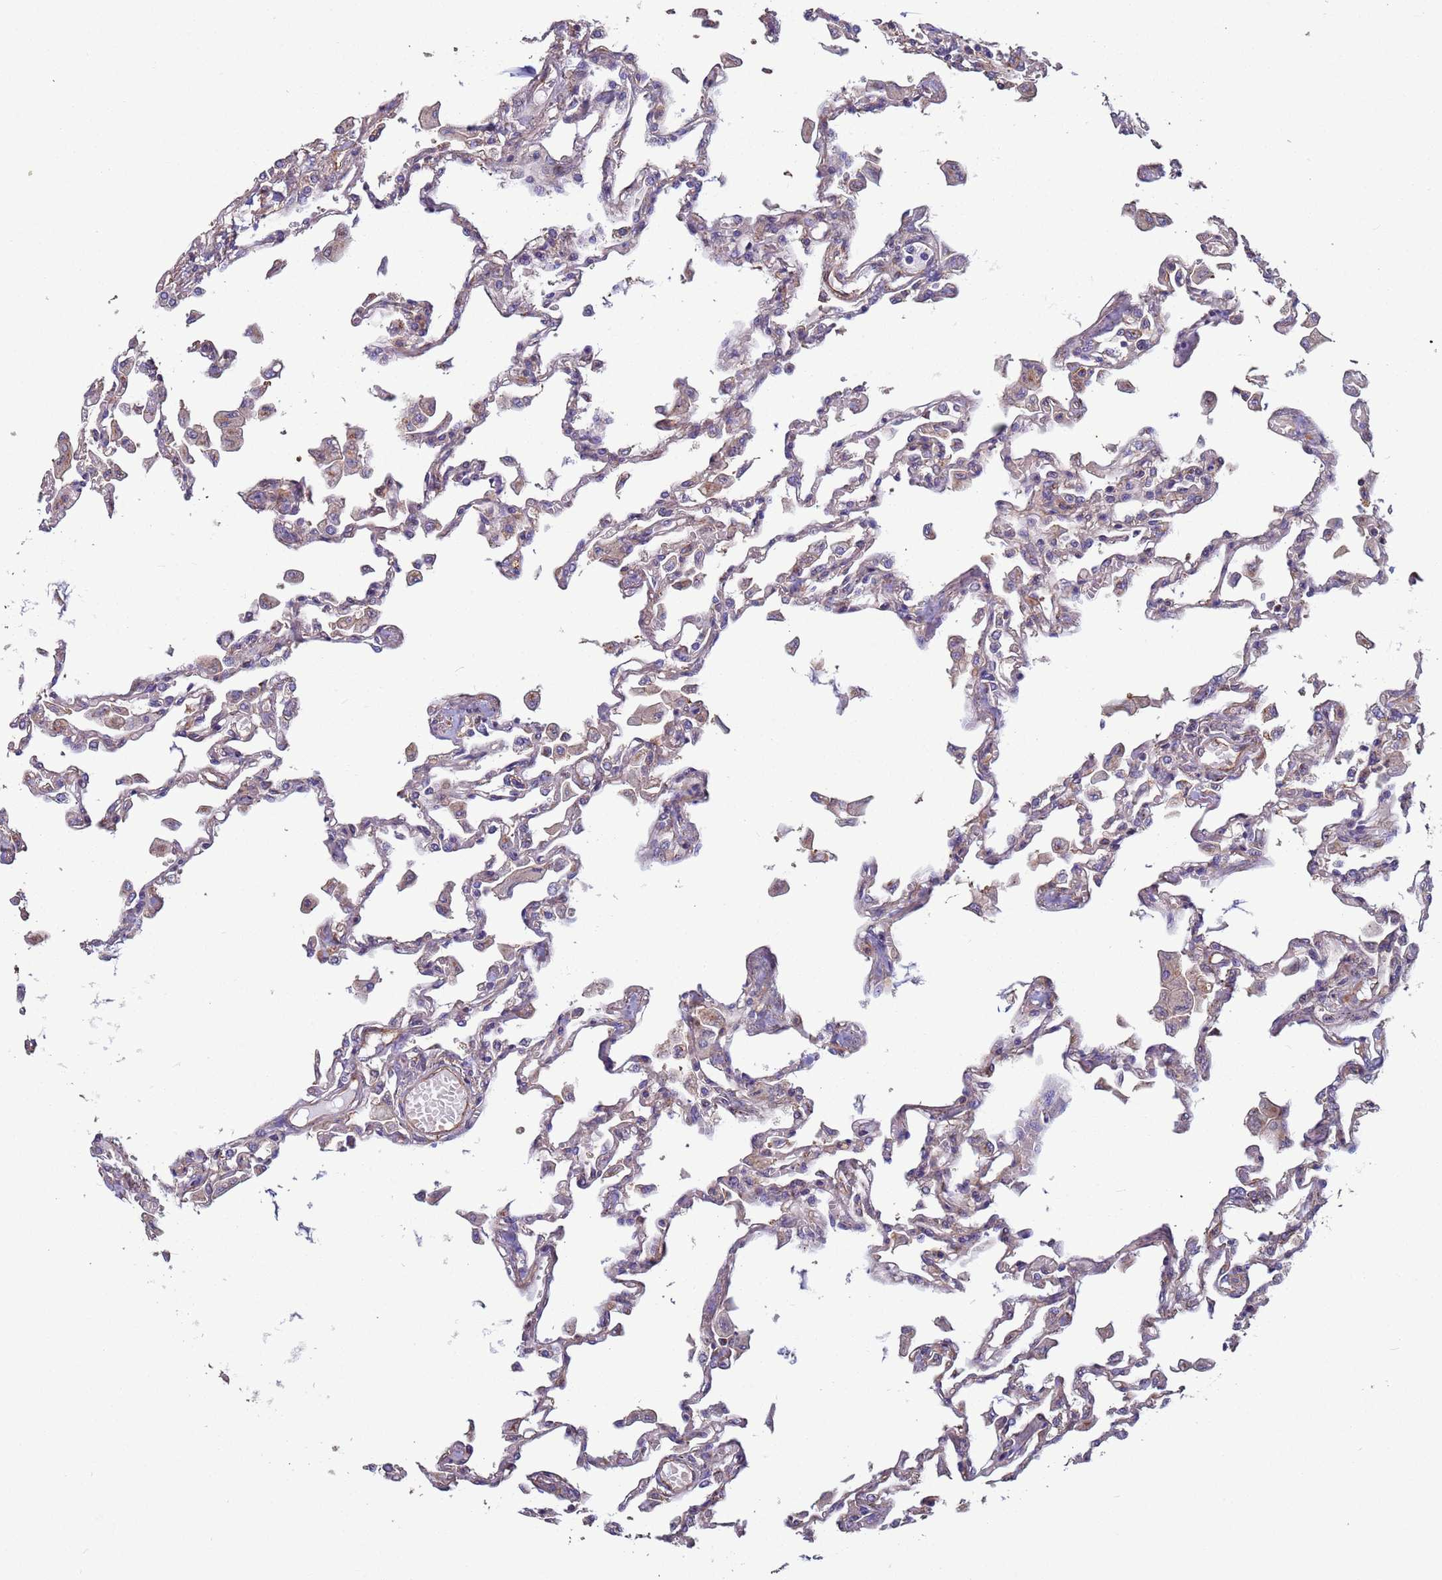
{"staining": {"intensity": "moderate", "quantity": "25%-75%", "location": "cytoplasmic/membranous"}, "tissue": "lung", "cell_type": "Alveolar cells", "image_type": "normal", "snomed": [{"axis": "morphology", "description": "Normal tissue, NOS"}, {"axis": "topography", "description": "Bronchus"}, {"axis": "topography", "description": "Lung"}], "caption": "Protein staining reveals moderate cytoplasmic/membranous staining in about 25%-75% of alveolar cells in unremarkable lung.", "gene": "ZBTB39", "patient": {"sex": "female", "age": 49}}